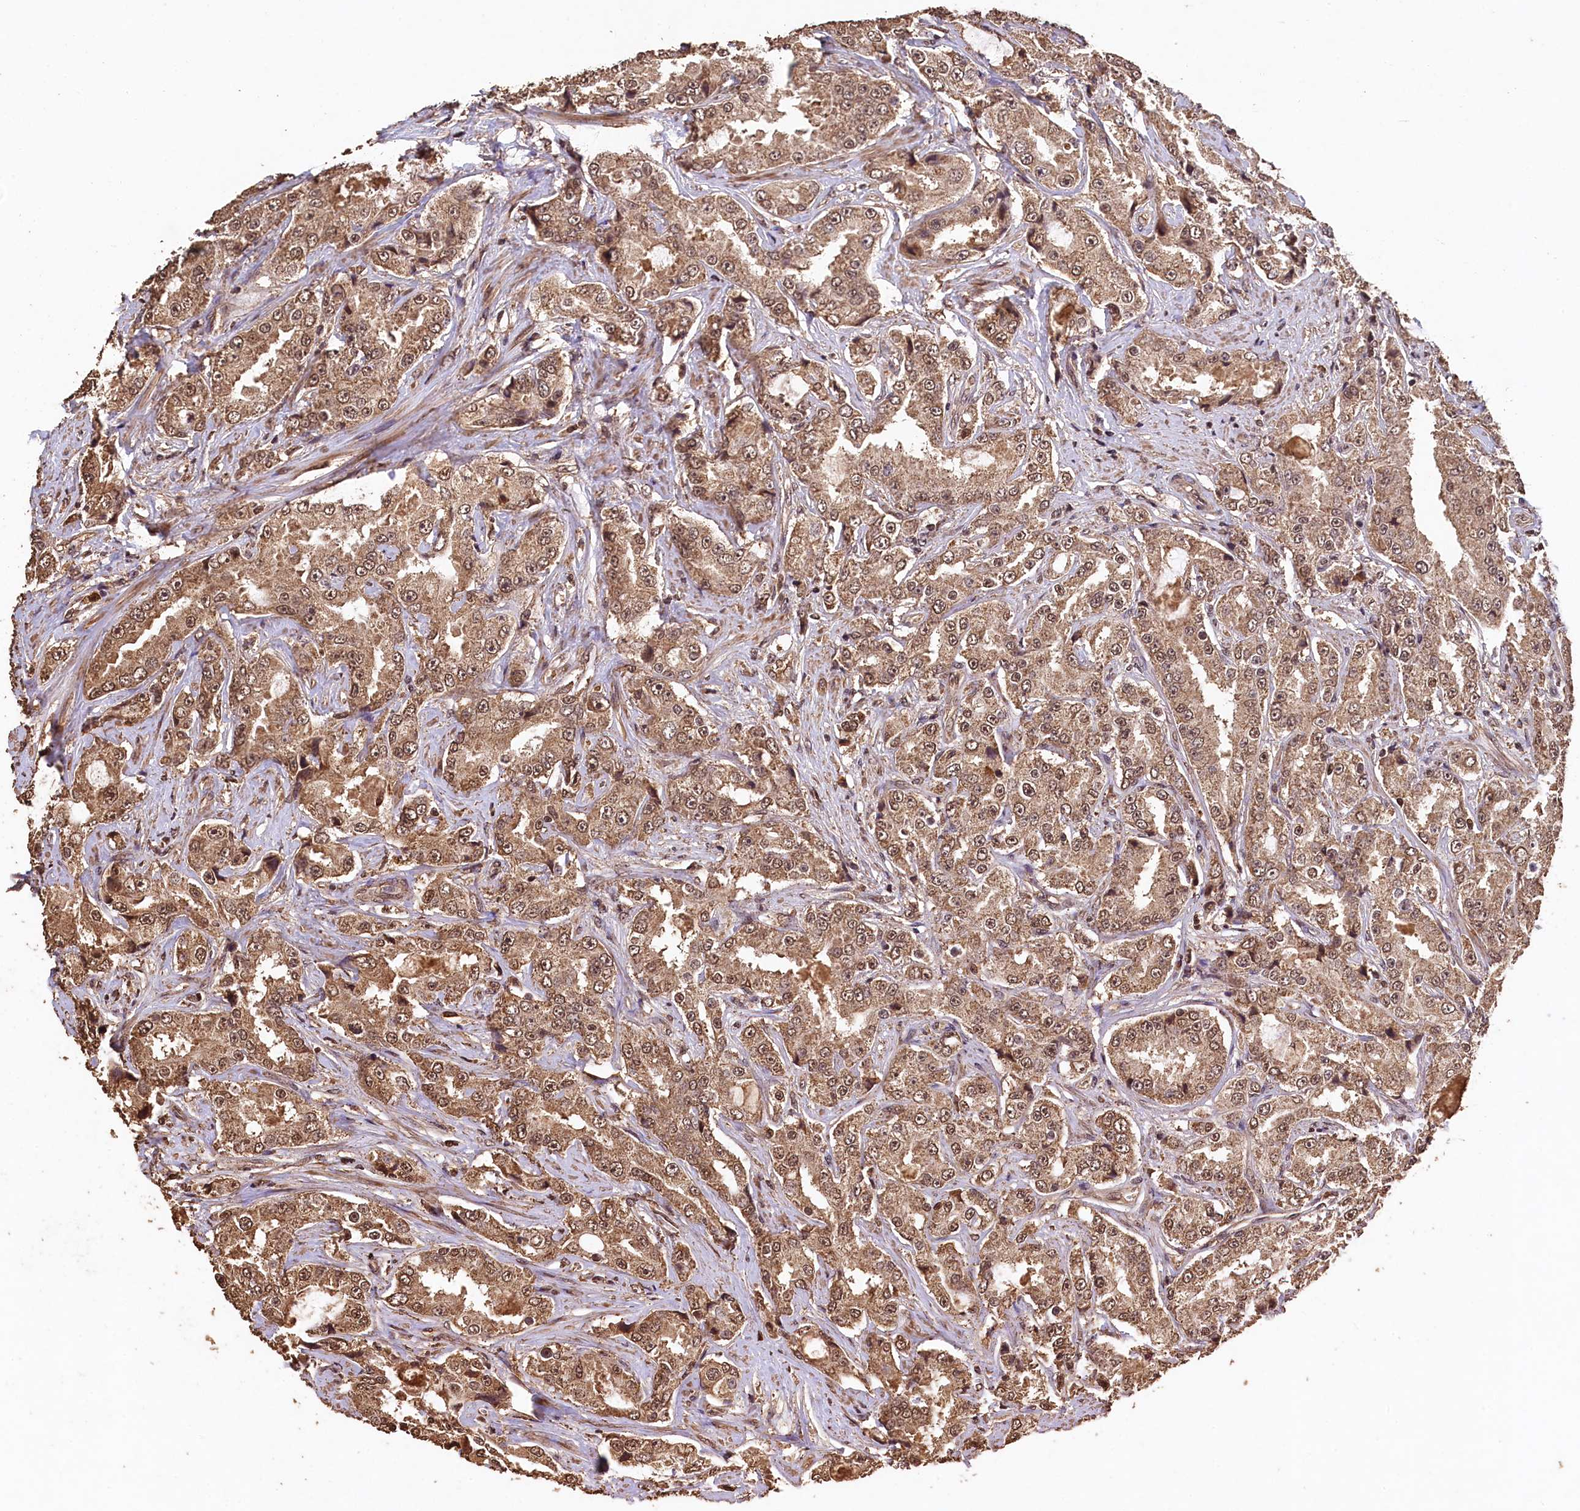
{"staining": {"intensity": "moderate", "quantity": ">75%", "location": "cytoplasmic/membranous,nuclear"}, "tissue": "prostate cancer", "cell_type": "Tumor cells", "image_type": "cancer", "snomed": [{"axis": "morphology", "description": "Adenocarcinoma, High grade"}, {"axis": "topography", "description": "Prostate"}], "caption": "This histopathology image reveals immunohistochemistry (IHC) staining of human adenocarcinoma (high-grade) (prostate), with medium moderate cytoplasmic/membranous and nuclear expression in approximately >75% of tumor cells.", "gene": "CEP57L1", "patient": {"sex": "male", "age": 73}}